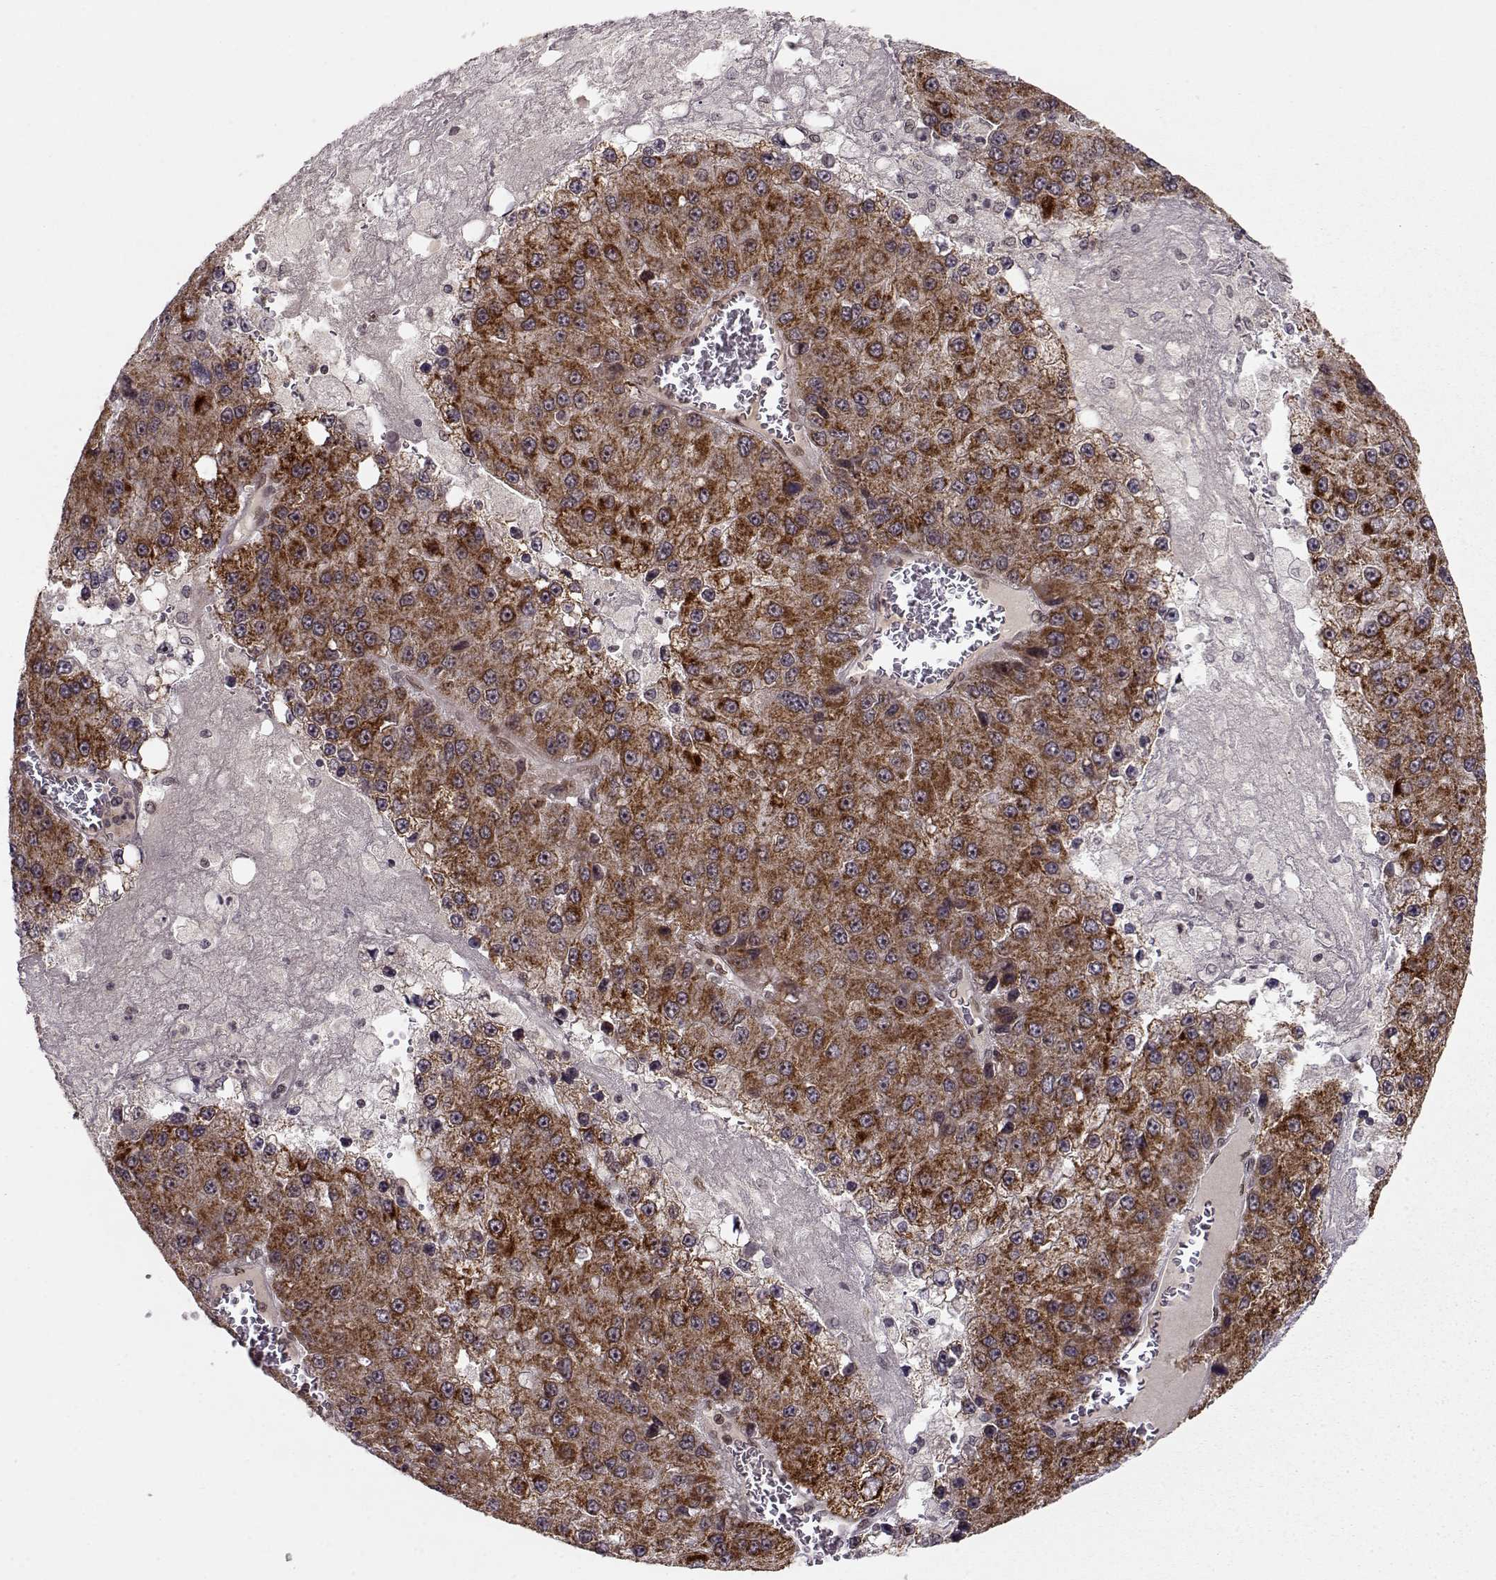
{"staining": {"intensity": "strong", "quantity": ">75%", "location": "cytoplasmic/membranous"}, "tissue": "liver cancer", "cell_type": "Tumor cells", "image_type": "cancer", "snomed": [{"axis": "morphology", "description": "Carcinoma, Hepatocellular, NOS"}, {"axis": "topography", "description": "Liver"}], "caption": "The micrograph displays immunohistochemical staining of liver hepatocellular carcinoma. There is strong cytoplasmic/membranous expression is appreciated in about >75% of tumor cells.", "gene": "RAI1", "patient": {"sex": "female", "age": 73}}